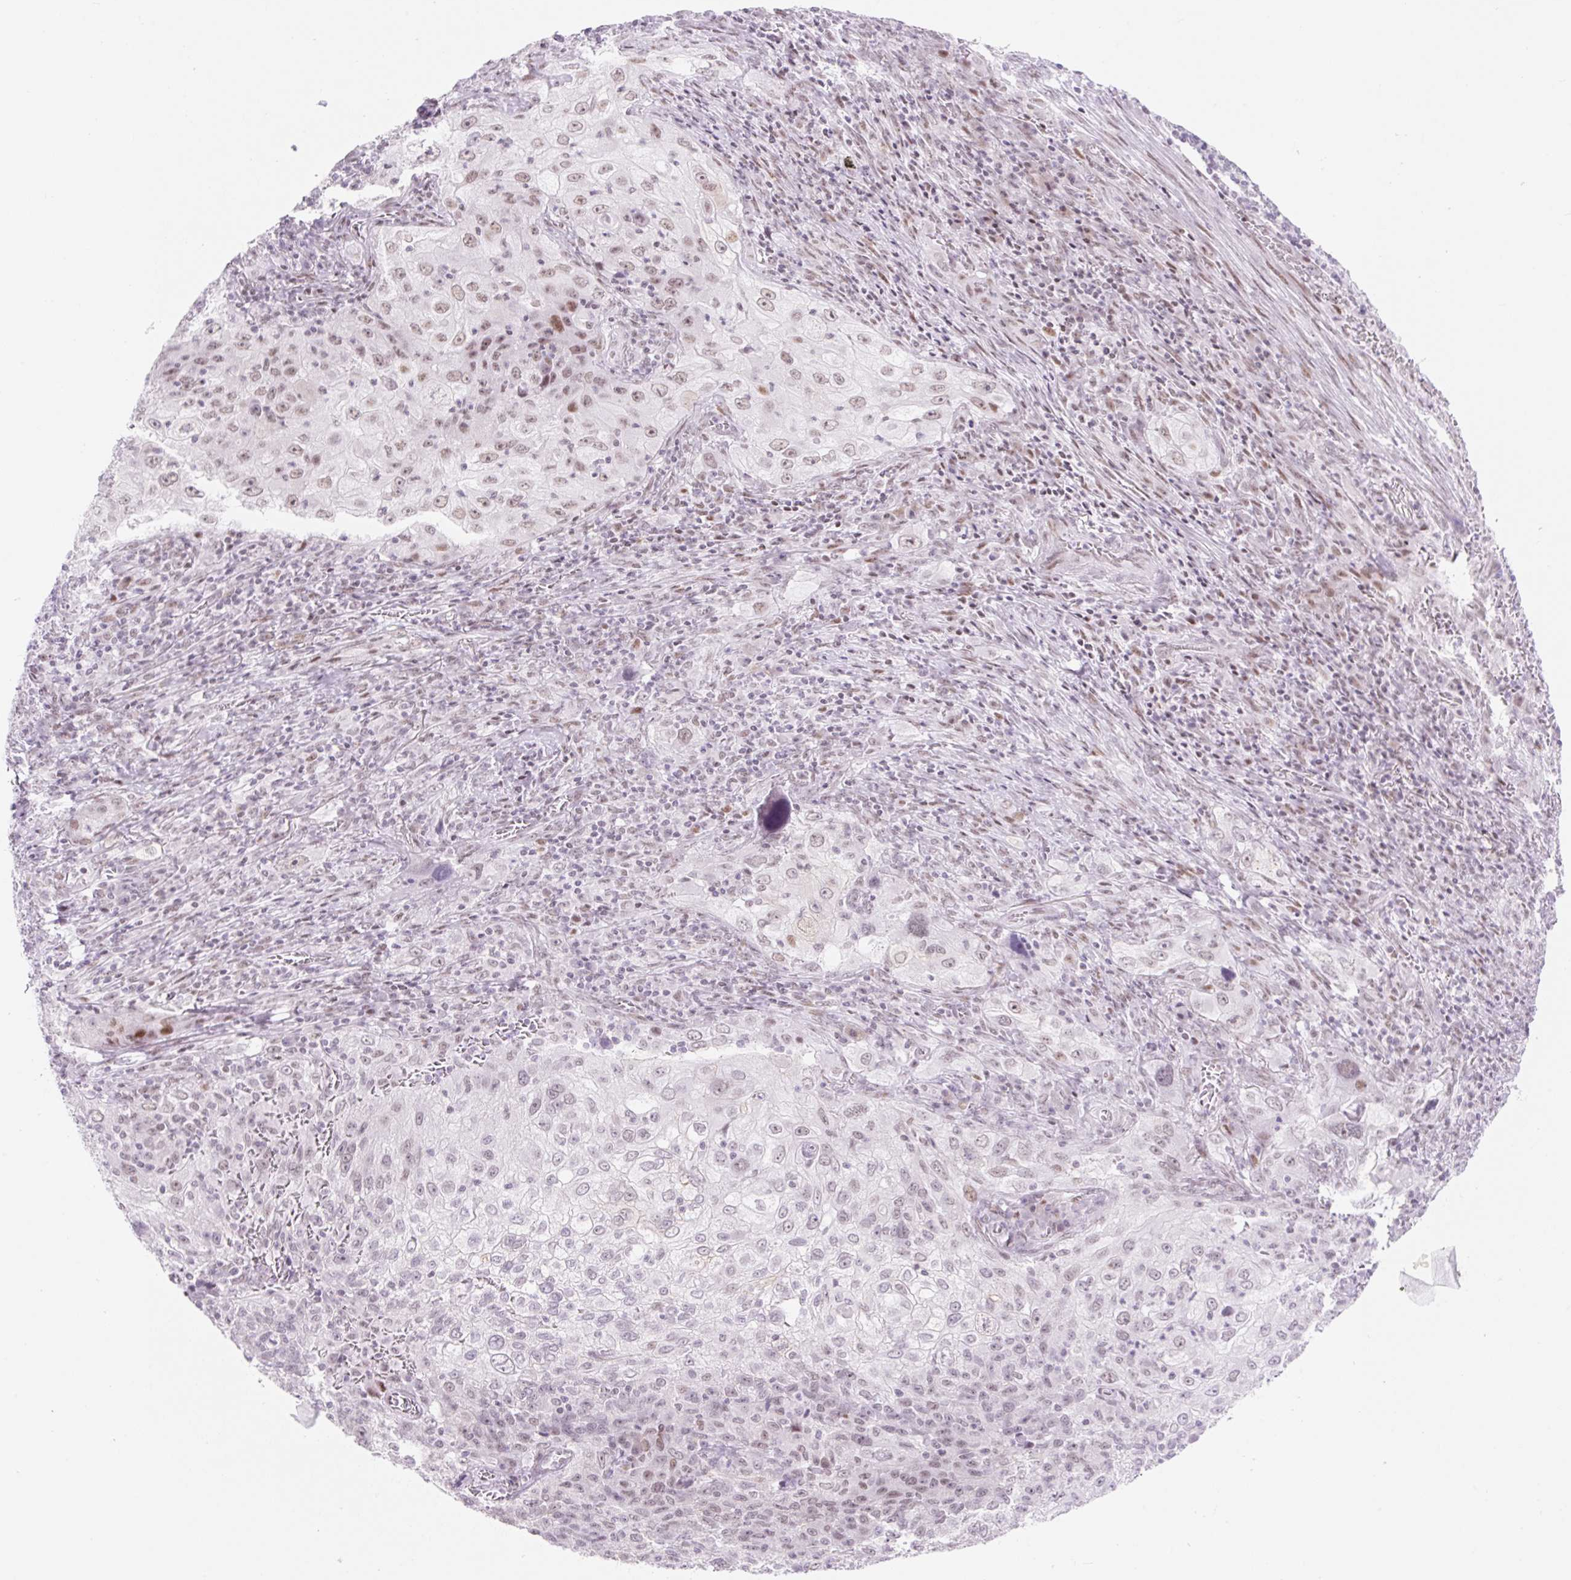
{"staining": {"intensity": "weak", "quantity": "25%-75%", "location": "nuclear"}, "tissue": "lung cancer", "cell_type": "Tumor cells", "image_type": "cancer", "snomed": [{"axis": "morphology", "description": "Squamous cell carcinoma, NOS"}, {"axis": "topography", "description": "Lung"}], "caption": "Squamous cell carcinoma (lung) tissue demonstrates weak nuclear positivity in about 25%-75% of tumor cells (DAB (3,3'-diaminobenzidine) IHC with brightfield microscopy, high magnification).", "gene": "H2BW1", "patient": {"sex": "female", "age": 69}}